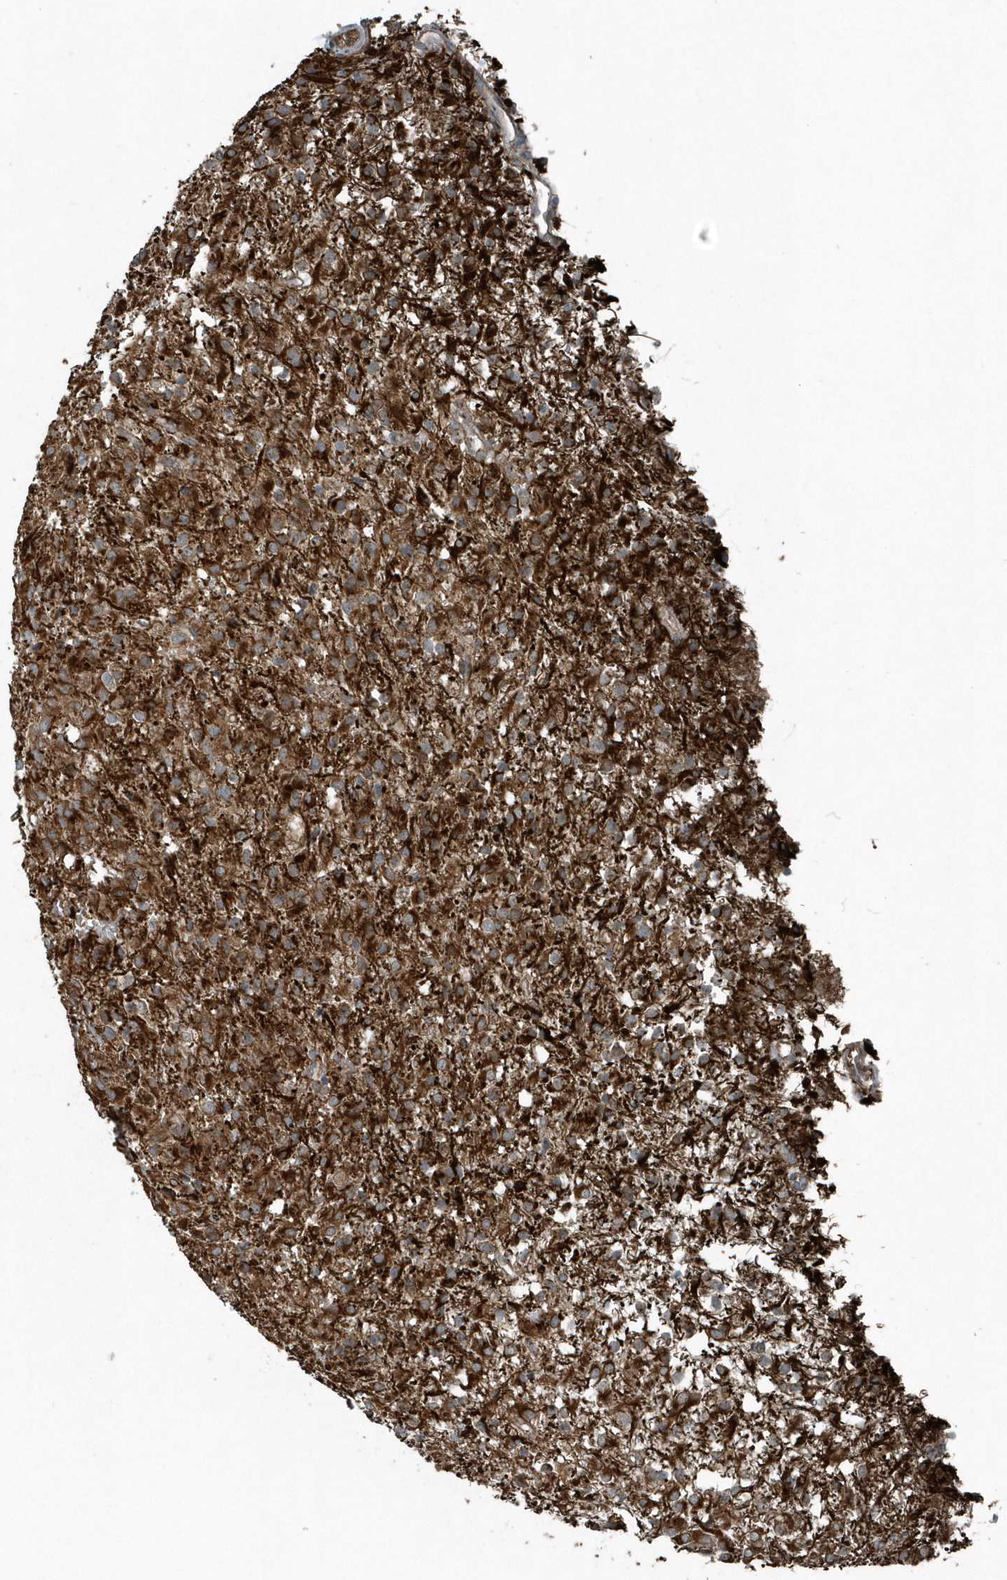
{"staining": {"intensity": "moderate", "quantity": "25%-75%", "location": "cytoplasmic/membranous"}, "tissue": "glioma", "cell_type": "Tumor cells", "image_type": "cancer", "snomed": [{"axis": "morphology", "description": "Glioma, malignant, High grade"}, {"axis": "topography", "description": "Brain"}], "caption": "High-magnification brightfield microscopy of glioma stained with DAB (3,3'-diaminobenzidine) (brown) and counterstained with hematoxylin (blue). tumor cells exhibit moderate cytoplasmic/membranous expression is seen in approximately25%-75% of cells.", "gene": "GCC2", "patient": {"sex": "female", "age": 59}}